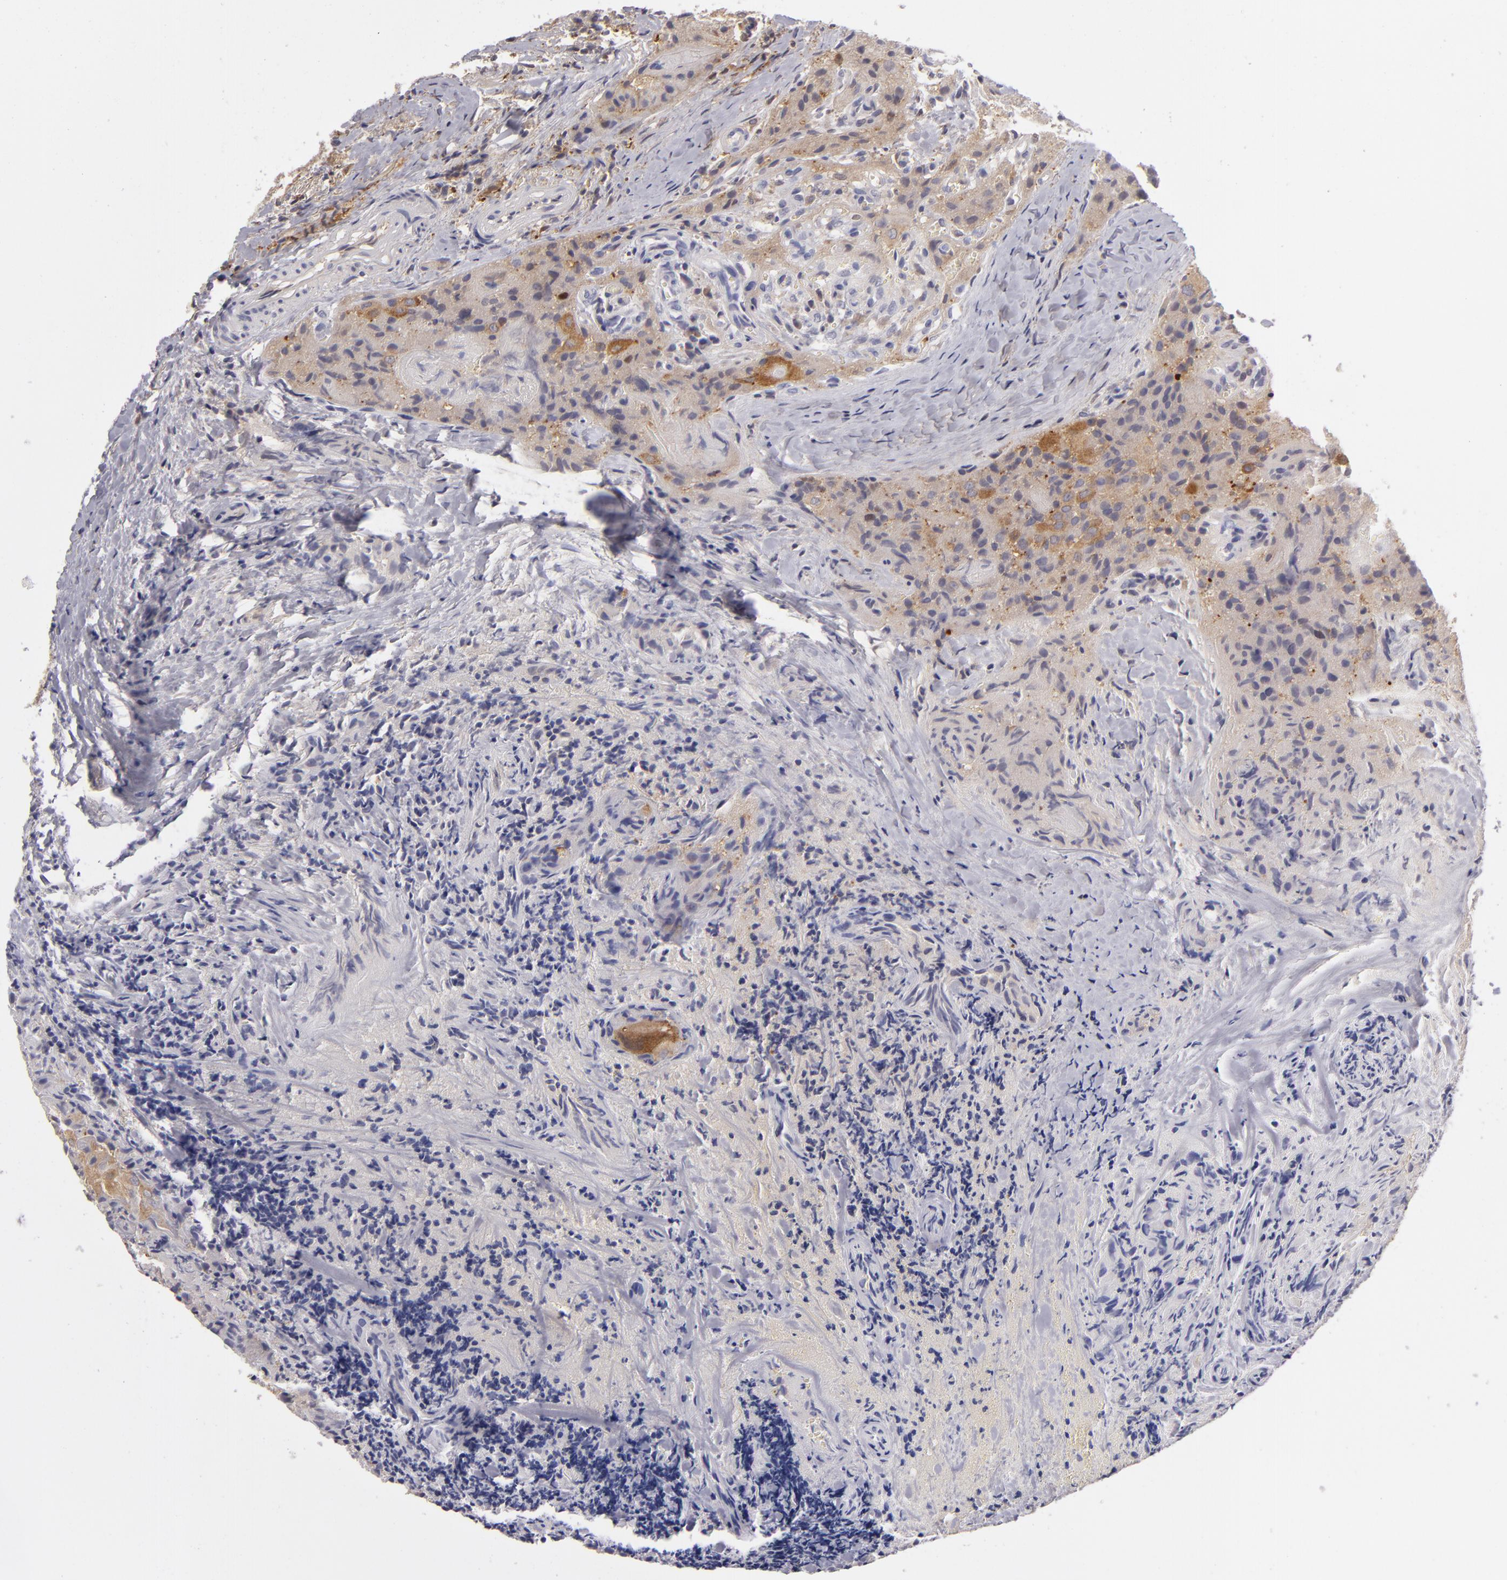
{"staining": {"intensity": "strong", "quantity": ">75%", "location": "cytoplasmic/membranous"}, "tissue": "thyroid cancer", "cell_type": "Tumor cells", "image_type": "cancer", "snomed": [{"axis": "morphology", "description": "Papillary adenocarcinoma, NOS"}, {"axis": "topography", "description": "Thyroid gland"}], "caption": "Immunohistochemical staining of thyroid papillary adenocarcinoma shows high levels of strong cytoplasmic/membranous protein positivity in approximately >75% of tumor cells. (IHC, brightfield microscopy, high magnification).", "gene": "MMP10", "patient": {"sex": "female", "age": 71}}